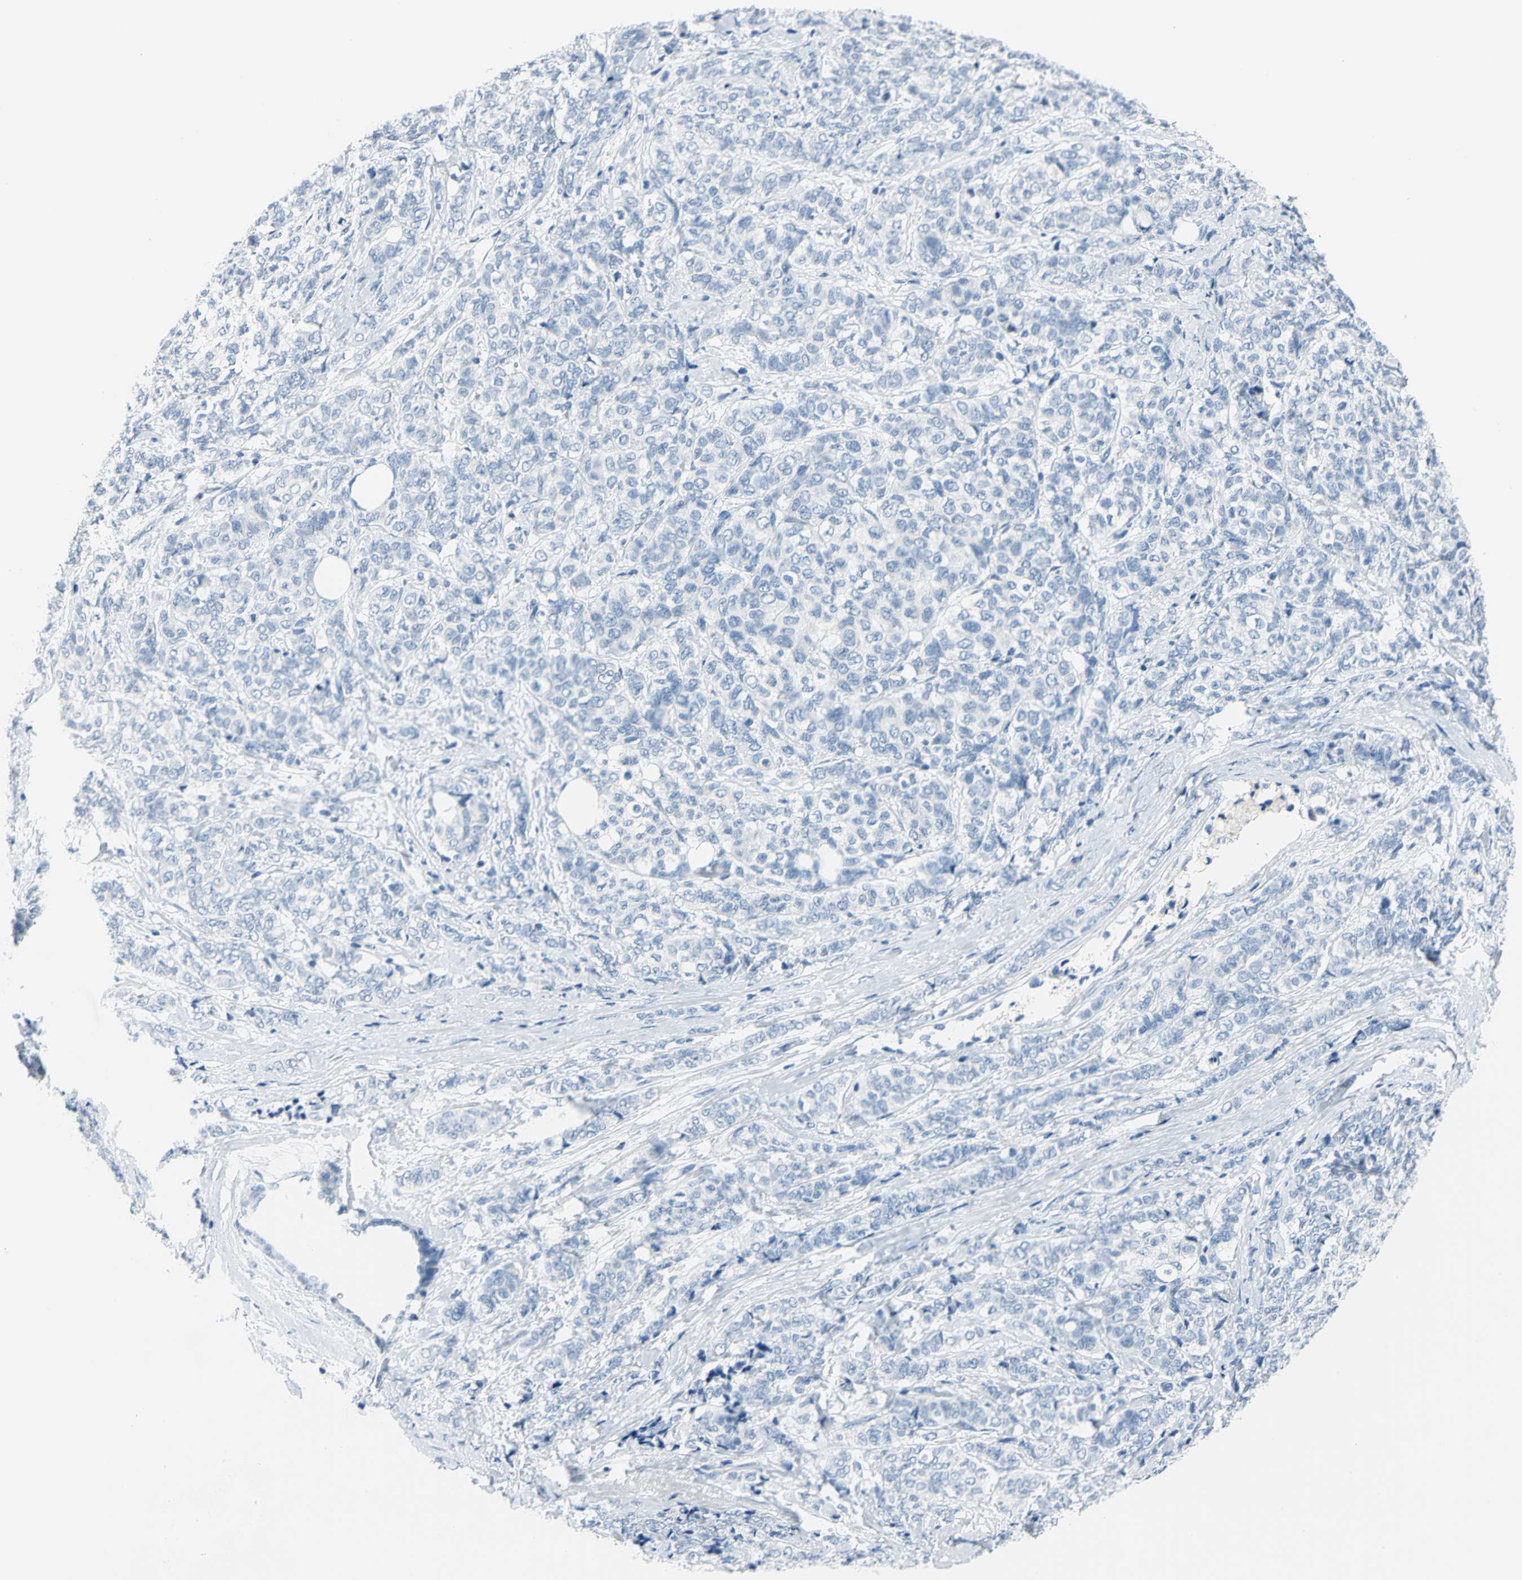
{"staining": {"intensity": "negative", "quantity": "none", "location": "none"}, "tissue": "breast cancer", "cell_type": "Tumor cells", "image_type": "cancer", "snomed": [{"axis": "morphology", "description": "Lobular carcinoma"}, {"axis": "topography", "description": "Breast"}], "caption": "Immunohistochemistry (IHC) histopathology image of lobular carcinoma (breast) stained for a protein (brown), which shows no positivity in tumor cells.", "gene": "PKLR", "patient": {"sex": "female", "age": 60}}